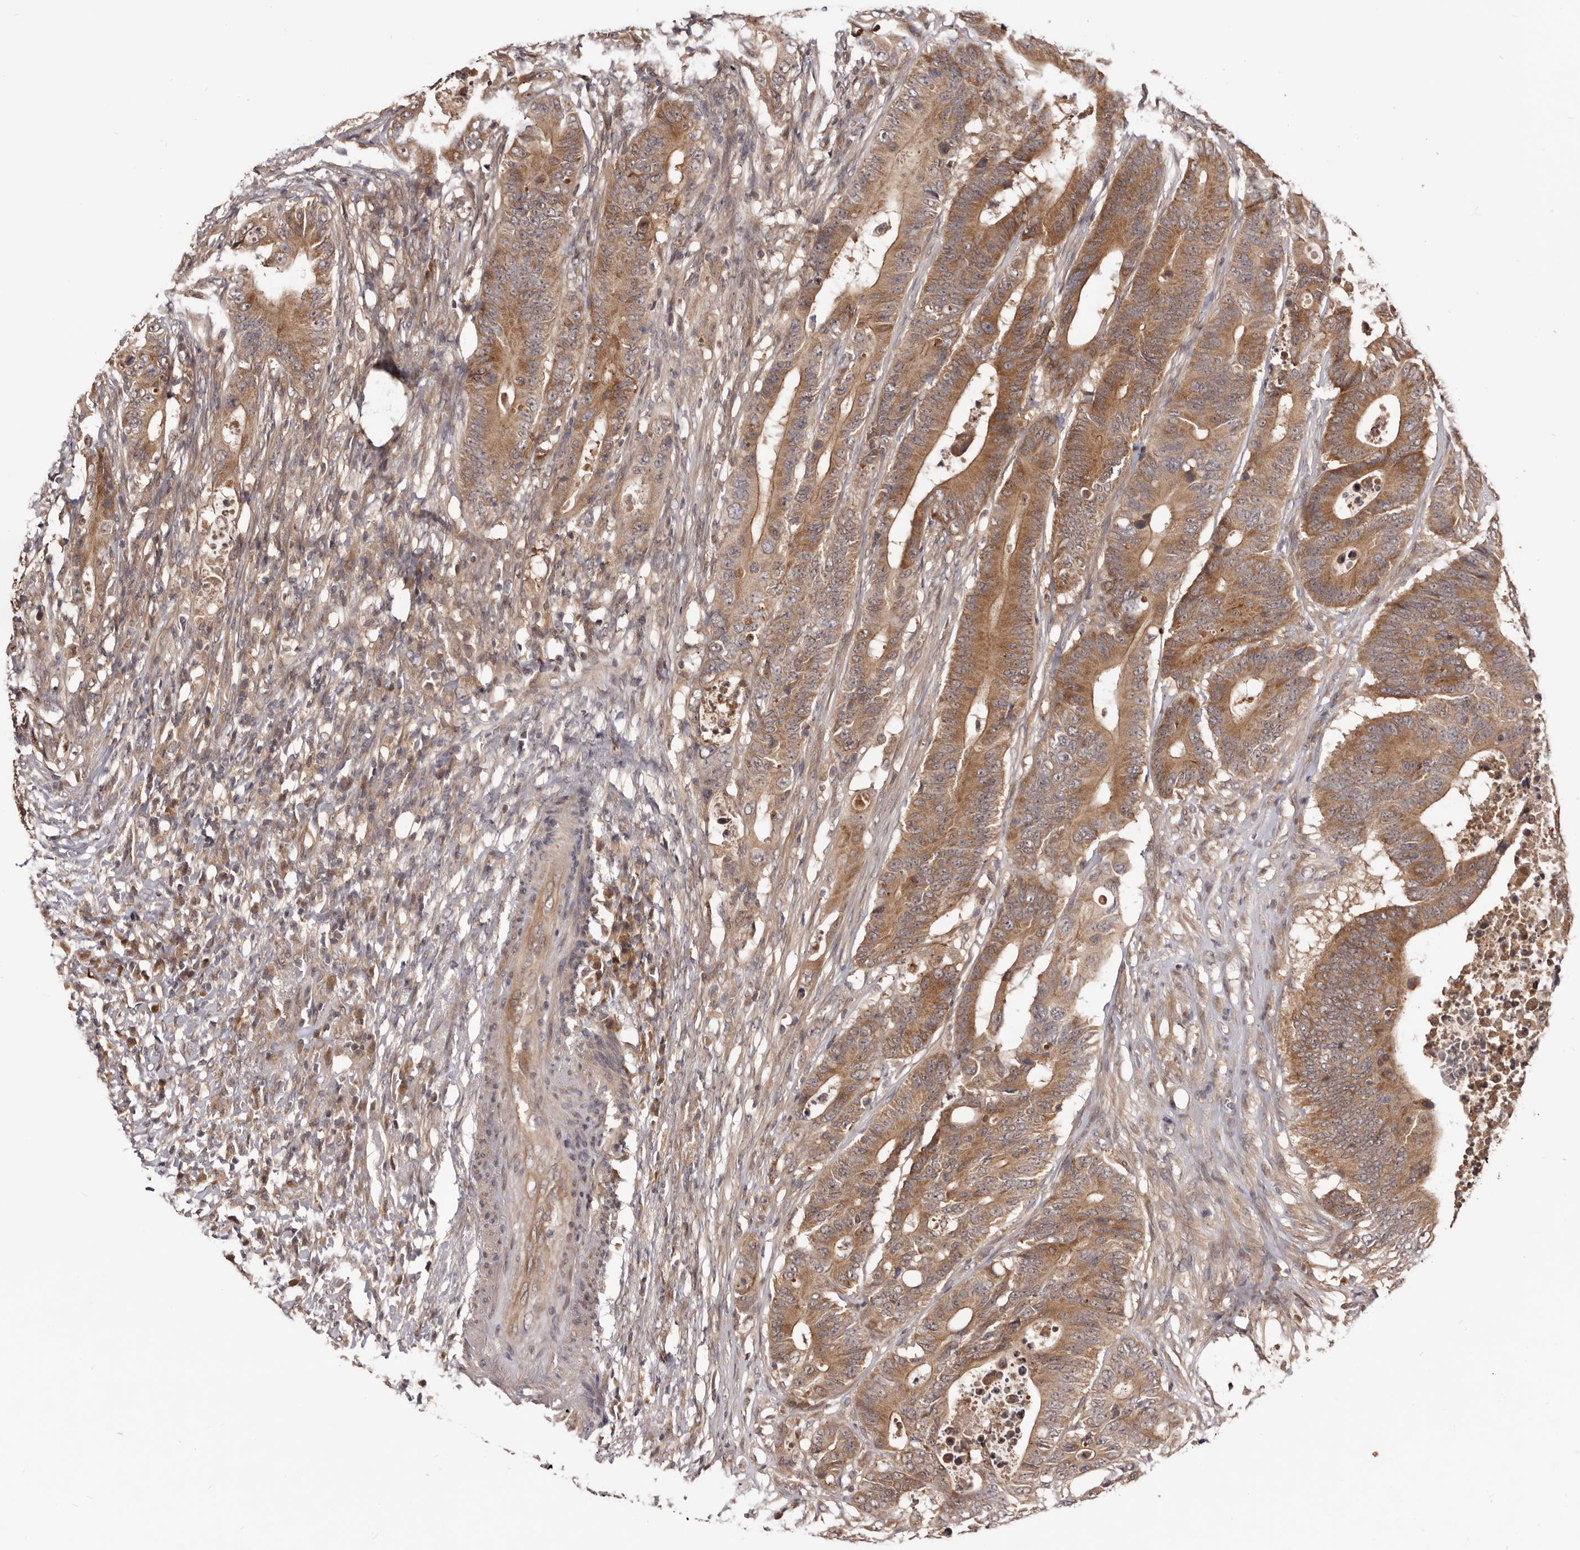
{"staining": {"intensity": "moderate", "quantity": ">75%", "location": "cytoplasmic/membranous"}, "tissue": "colorectal cancer", "cell_type": "Tumor cells", "image_type": "cancer", "snomed": [{"axis": "morphology", "description": "Adenocarcinoma, NOS"}, {"axis": "topography", "description": "Colon"}], "caption": "DAB (3,3'-diaminobenzidine) immunohistochemical staining of human colorectal cancer reveals moderate cytoplasmic/membranous protein expression in approximately >75% of tumor cells.", "gene": "MDP1", "patient": {"sex": "male", "age": 83}}